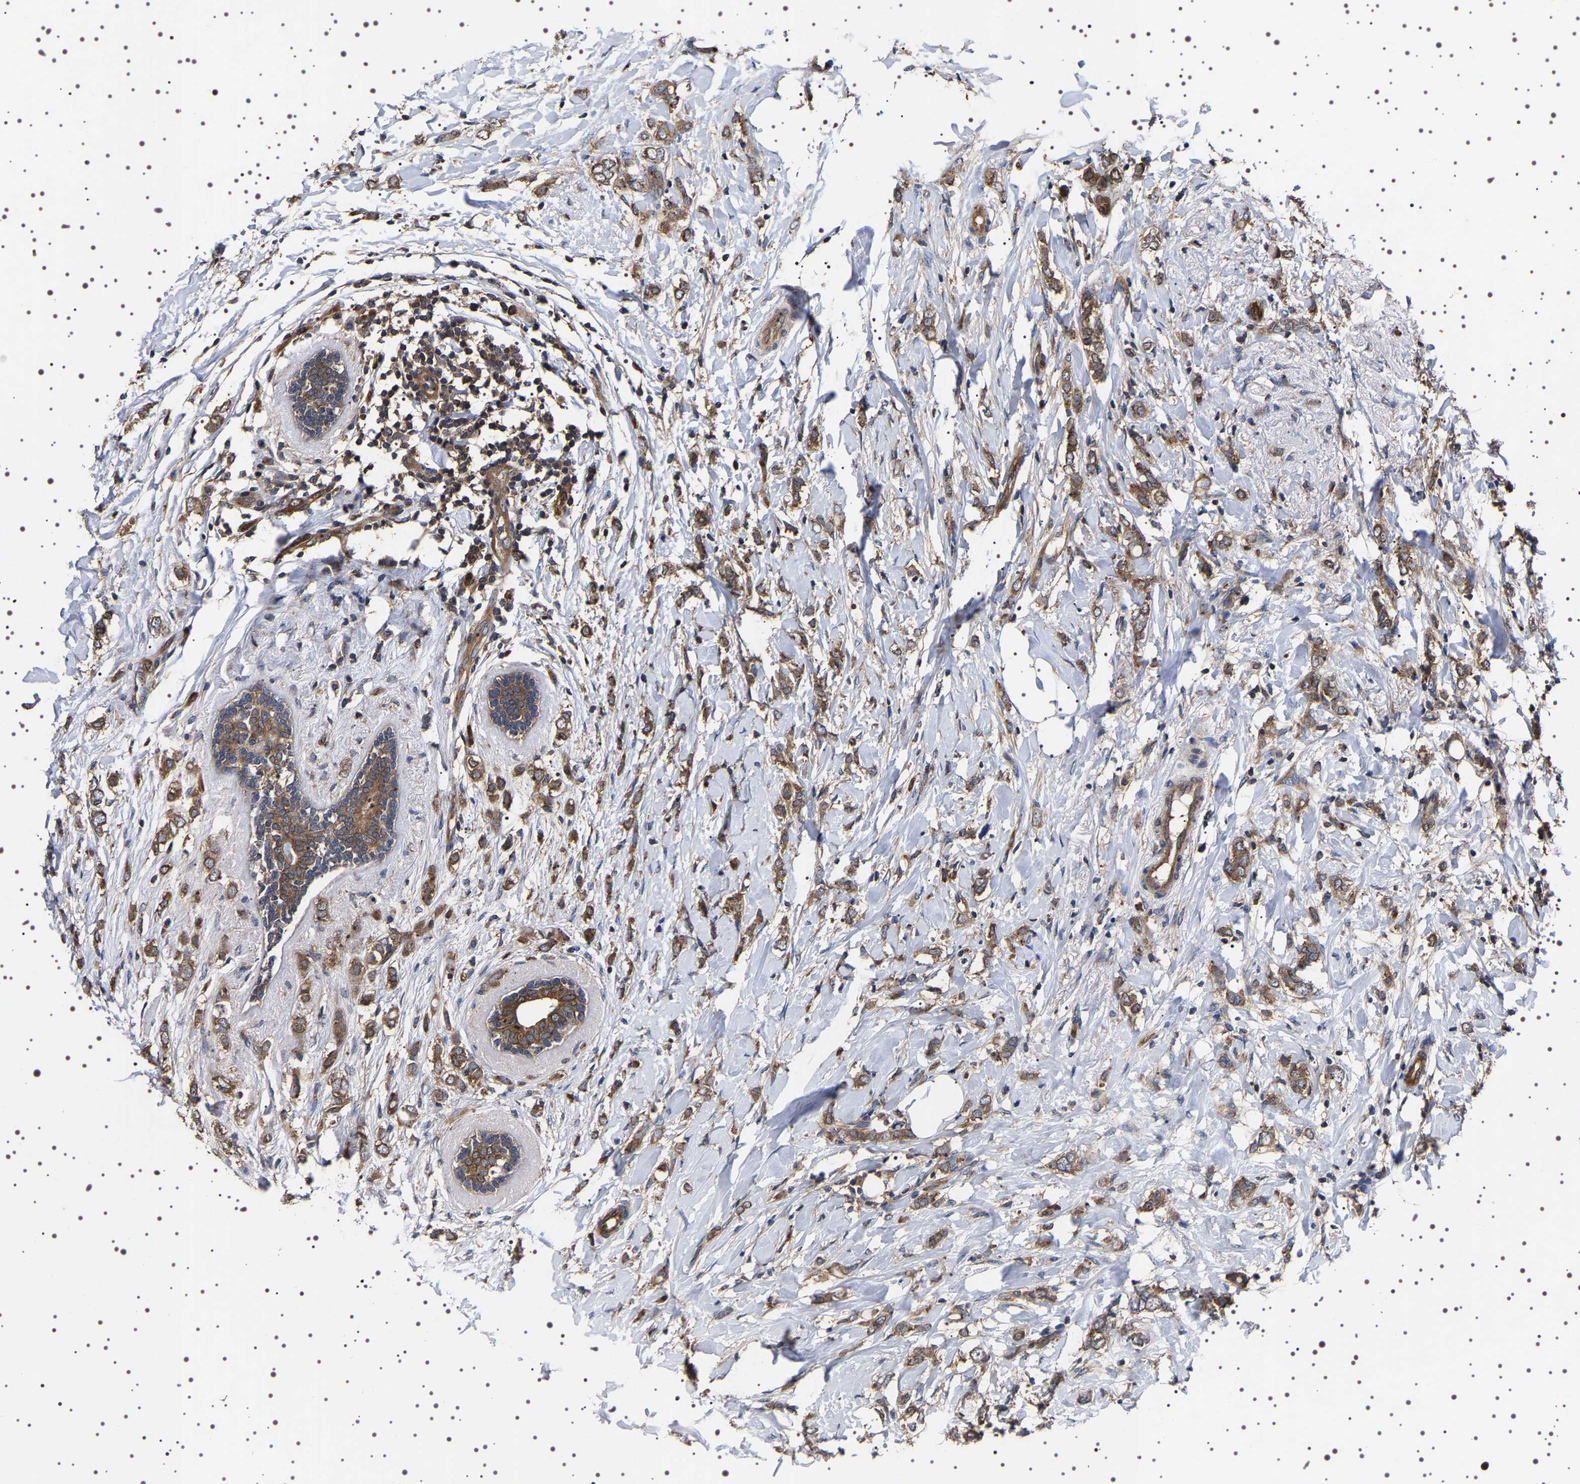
{"staining": {"intensity": "moderate", "quantity": ">75%", "location": "cytoplasmic/membranous"}, "tissue": "breast cancer", "cell_type": "Tumor cells", "image_type": "cancer", "snomed": [{"axis": "morphology", "description": "Normal tissue, NOS"}, {"axis": "morphology", "description": "Lobular carcinoma"}, {"axis": "topography", "description": "Breast"}], "caption": "An image showing moderate cytoplasmic/membranous expression in about >75% of tumor cells in lobular carcinoma (breast), as visualized by brown immunohistochemical staining.", "gene": "DARS1", "patient": {"sex": "female", "age": 47}}